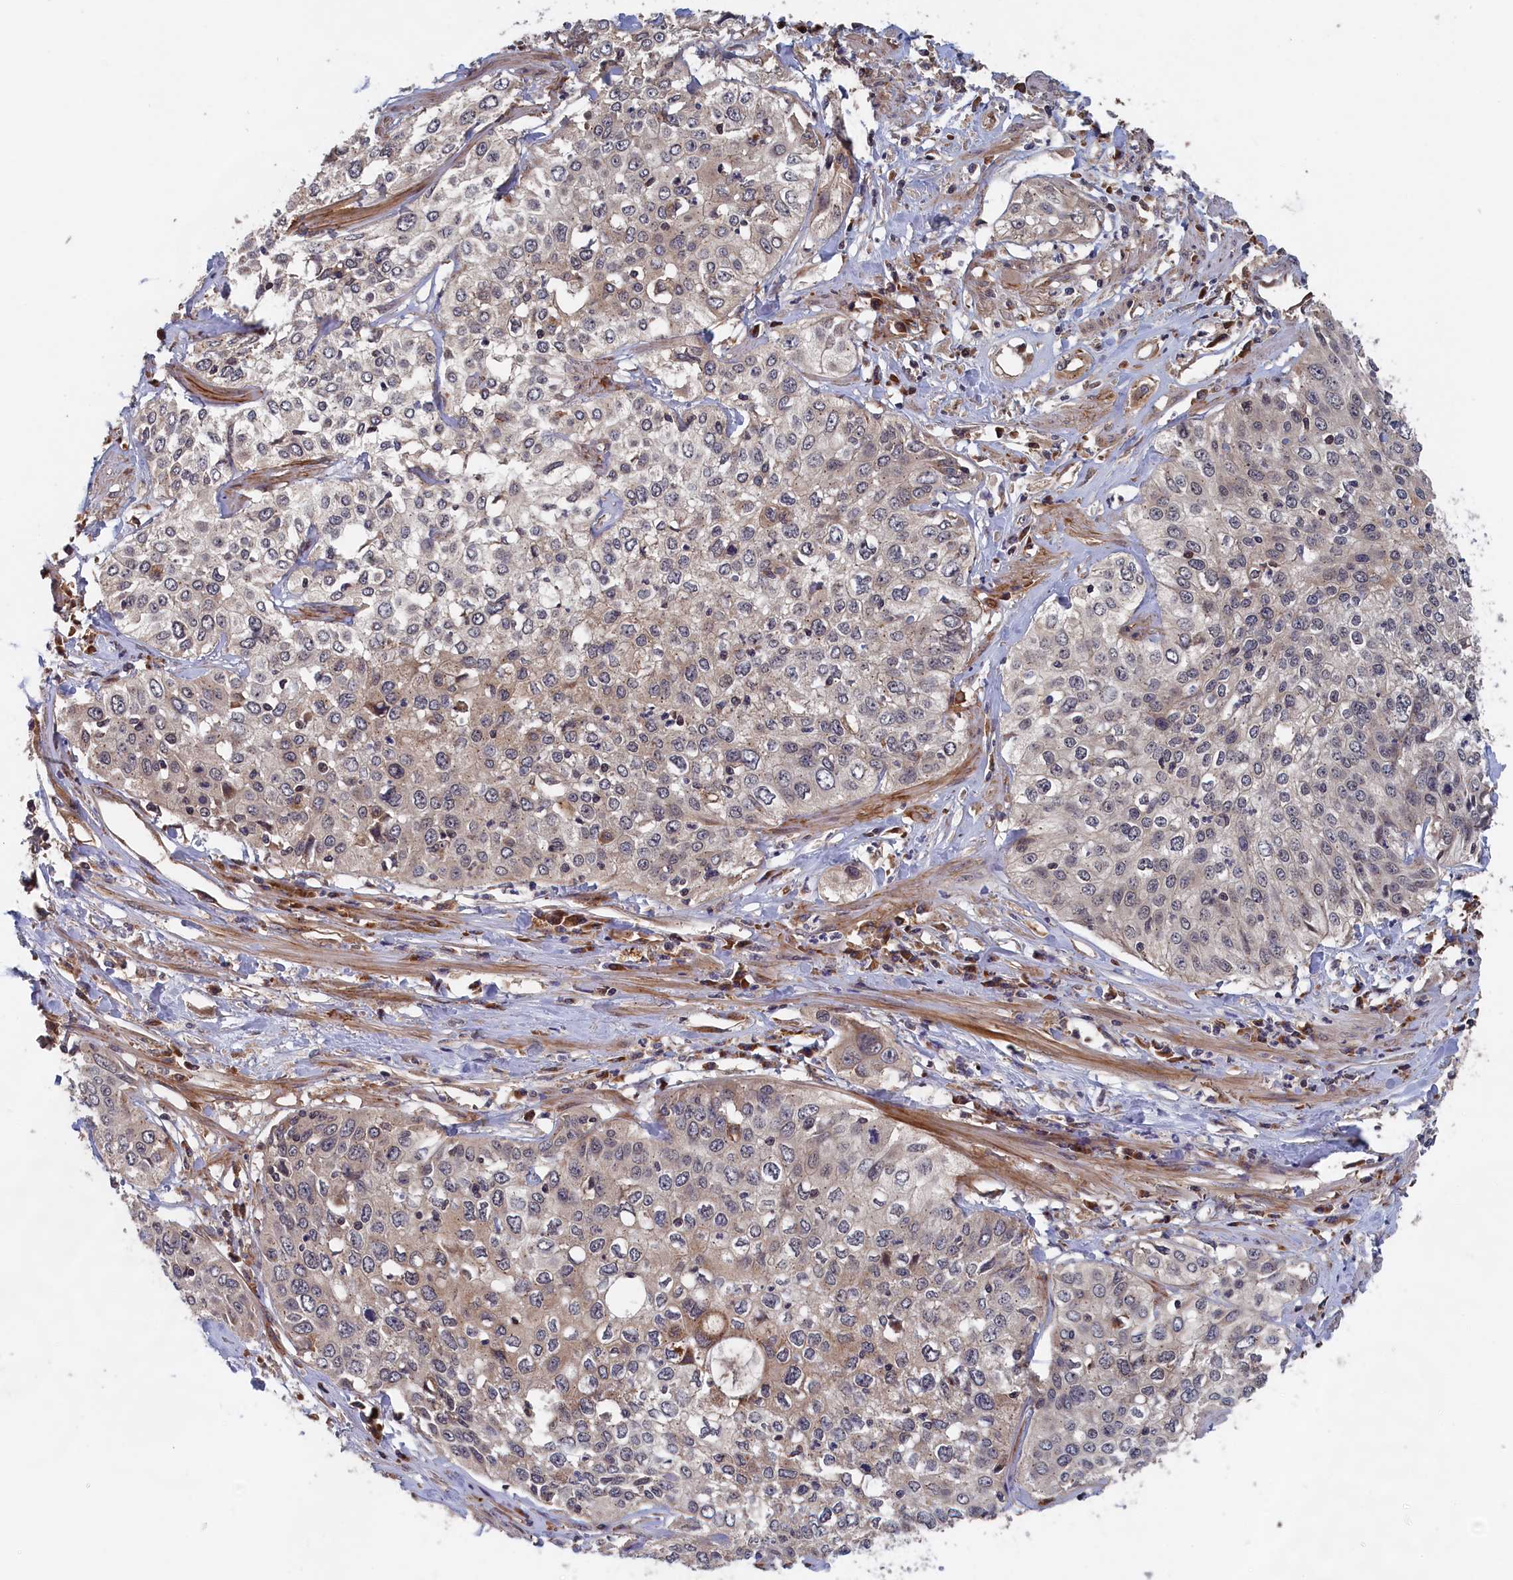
{"staining": {"intensity": "weak", "quantity": "<25%", "location": "cytoplasmic/membranous"}, "tissue": "cervical cancer", "cell_type": "Tumor cells", "image_type": "cancer", "snomed": [{"axis": "morphology", "description": "Squamous cell carcinoma, NOS"}, {"axis": "topography", "description": "Cervix"}], "caption": "Cervical squamous cell carcinoma stained for a protein using IHC exhibits no positivity tumor cells.", "gene": "TRAPPC2L", "patient": {"sex": "female", "age": 31}}